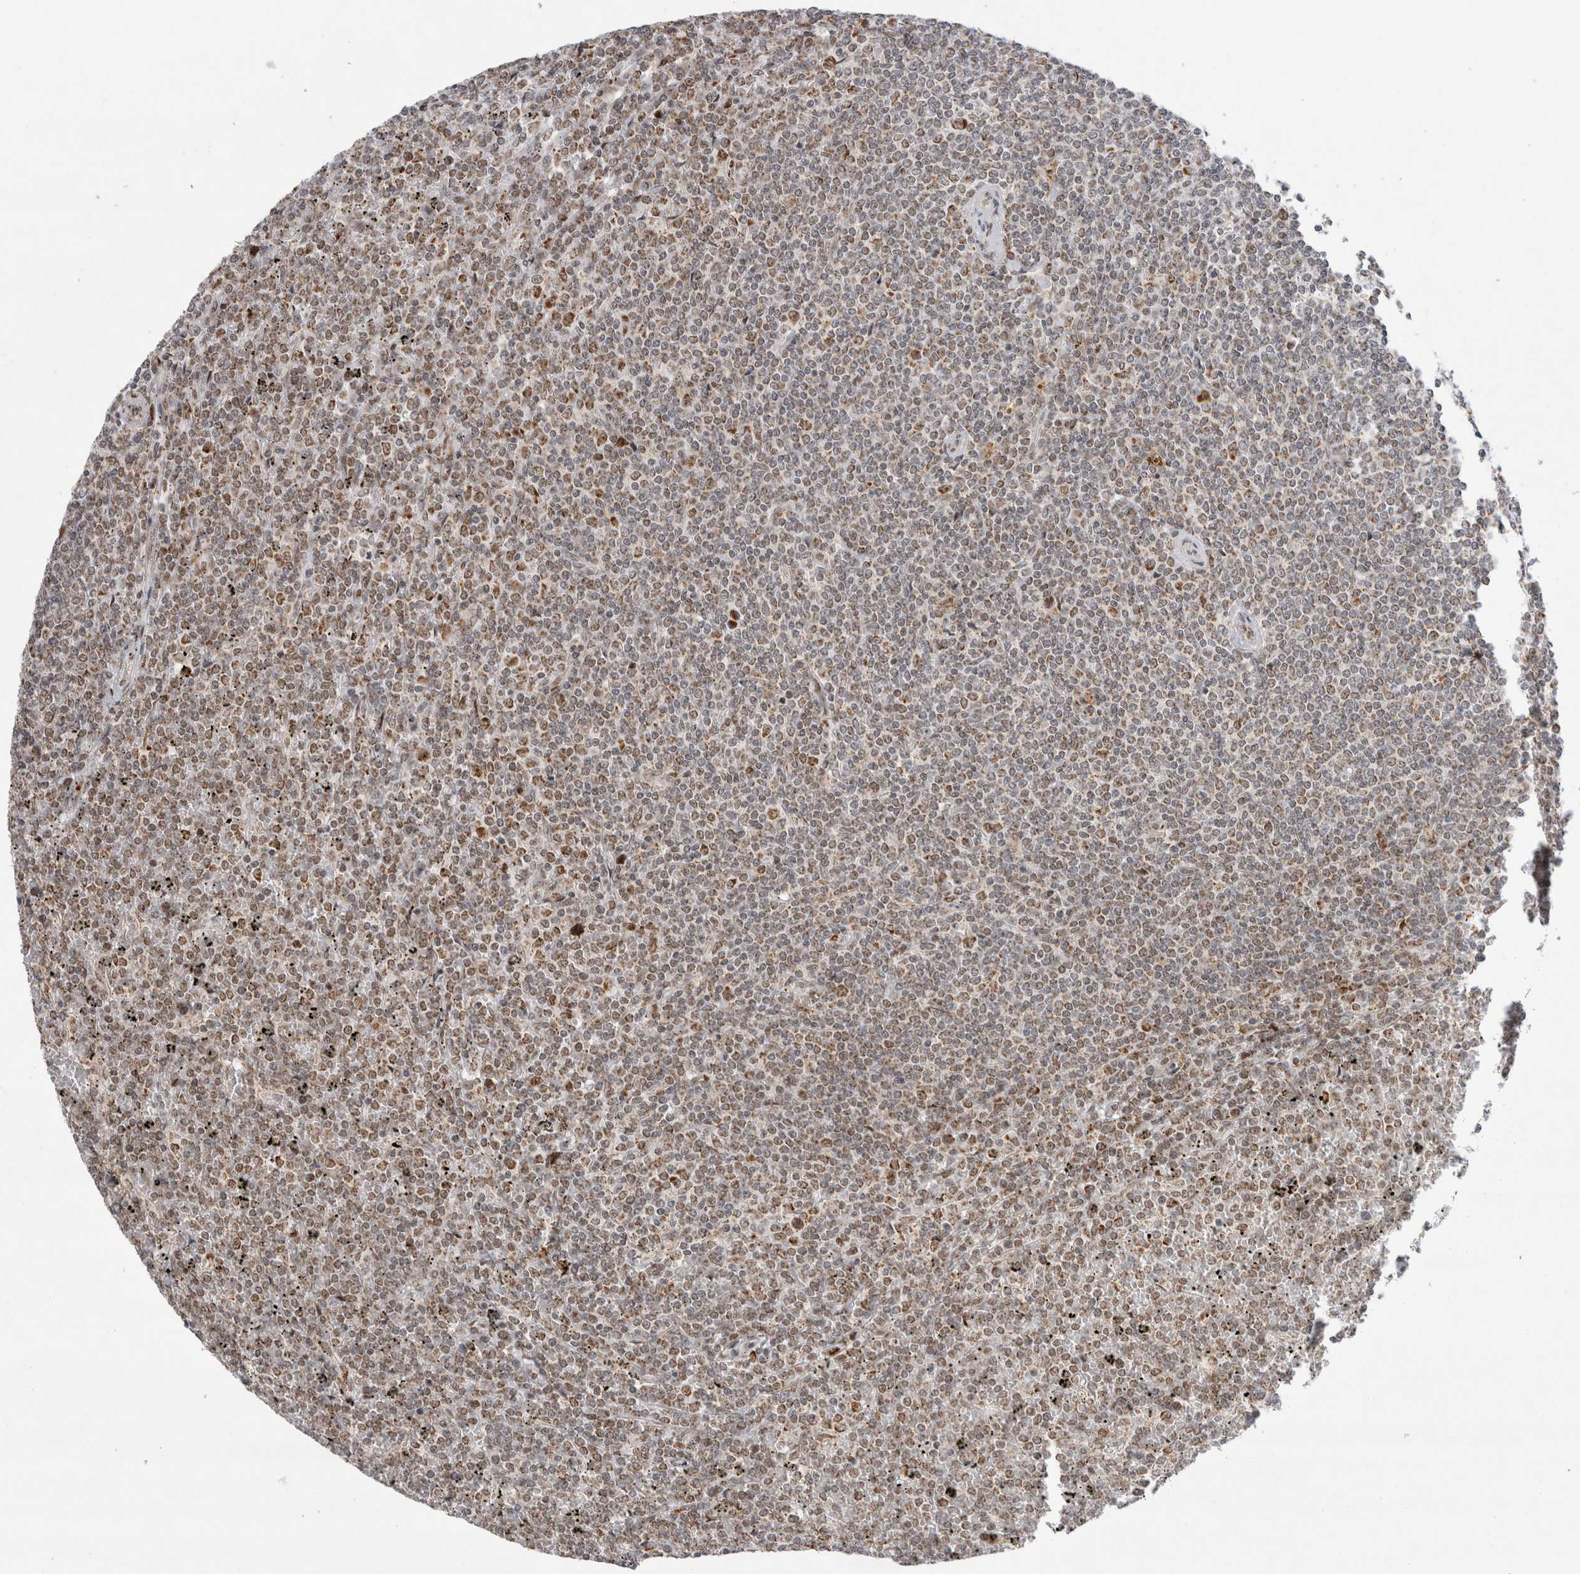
{"staining": {"intensity": "weak", "quantity": "25%-75%", "location": "nuclear"}, "tissue": "lymphoma", "cell_type": "Tumor cells", "image_type": "cancer", "snomed": [{"axis": "morphology", "description": "Malignant lymphoma, non-Hodgkin's type, Low grade"}, {"axis": "topography", "description": "Spleen"}], "caption": "Immunohistochemical staining of human malignant lymphoma, non-Hodgkin's type (low-grade) exhibits low levels of weak nuclear staining in about 25%-75% of tumor cells. The staining is performed using DAB brown chromogen to label protein expression. The nuclei are counter-stained blue using hematoxylin.", "gene": "MRPL37", "patient": {"sex": "female", "age": 19}}